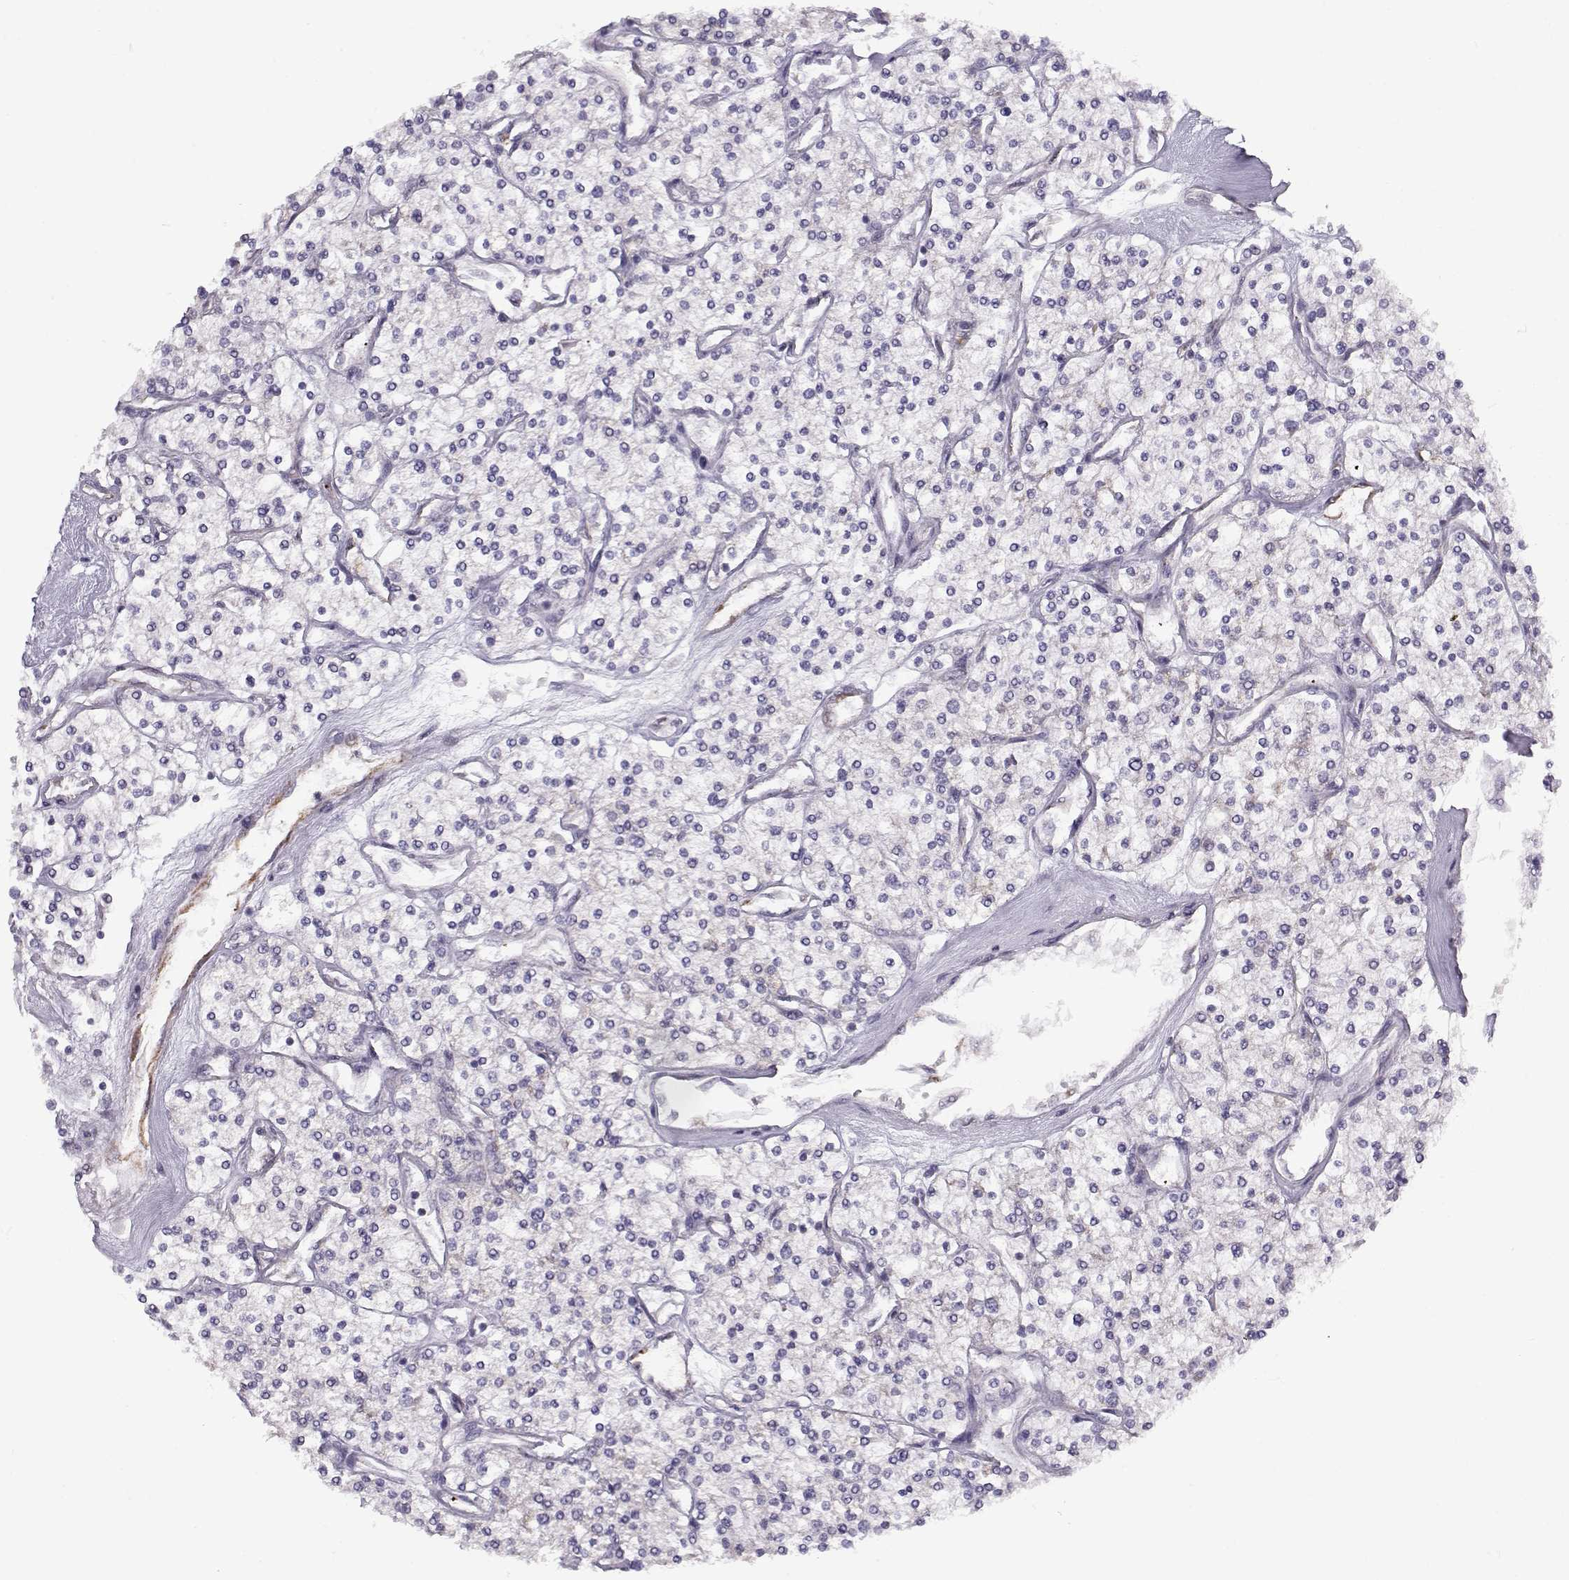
{"staining": {"intensity": "negative", "quantity": "none", "location": "none"}, "tissue": "renal cancer", "cell_type": "Tumor cells", "image_type": "cancer", "snomed": [{"axis": "morphology", "description": "Adenocarcinoma, NOS"}, {"axis": "topography", "description": "Kidney"}], "caption": "This is an immunohistochemistry image of human renal cancer (adenocarcinoma). There is no staining in tumor cells.", "gene": "KLF17", "patient": {"sex": "male", "age": 80}}